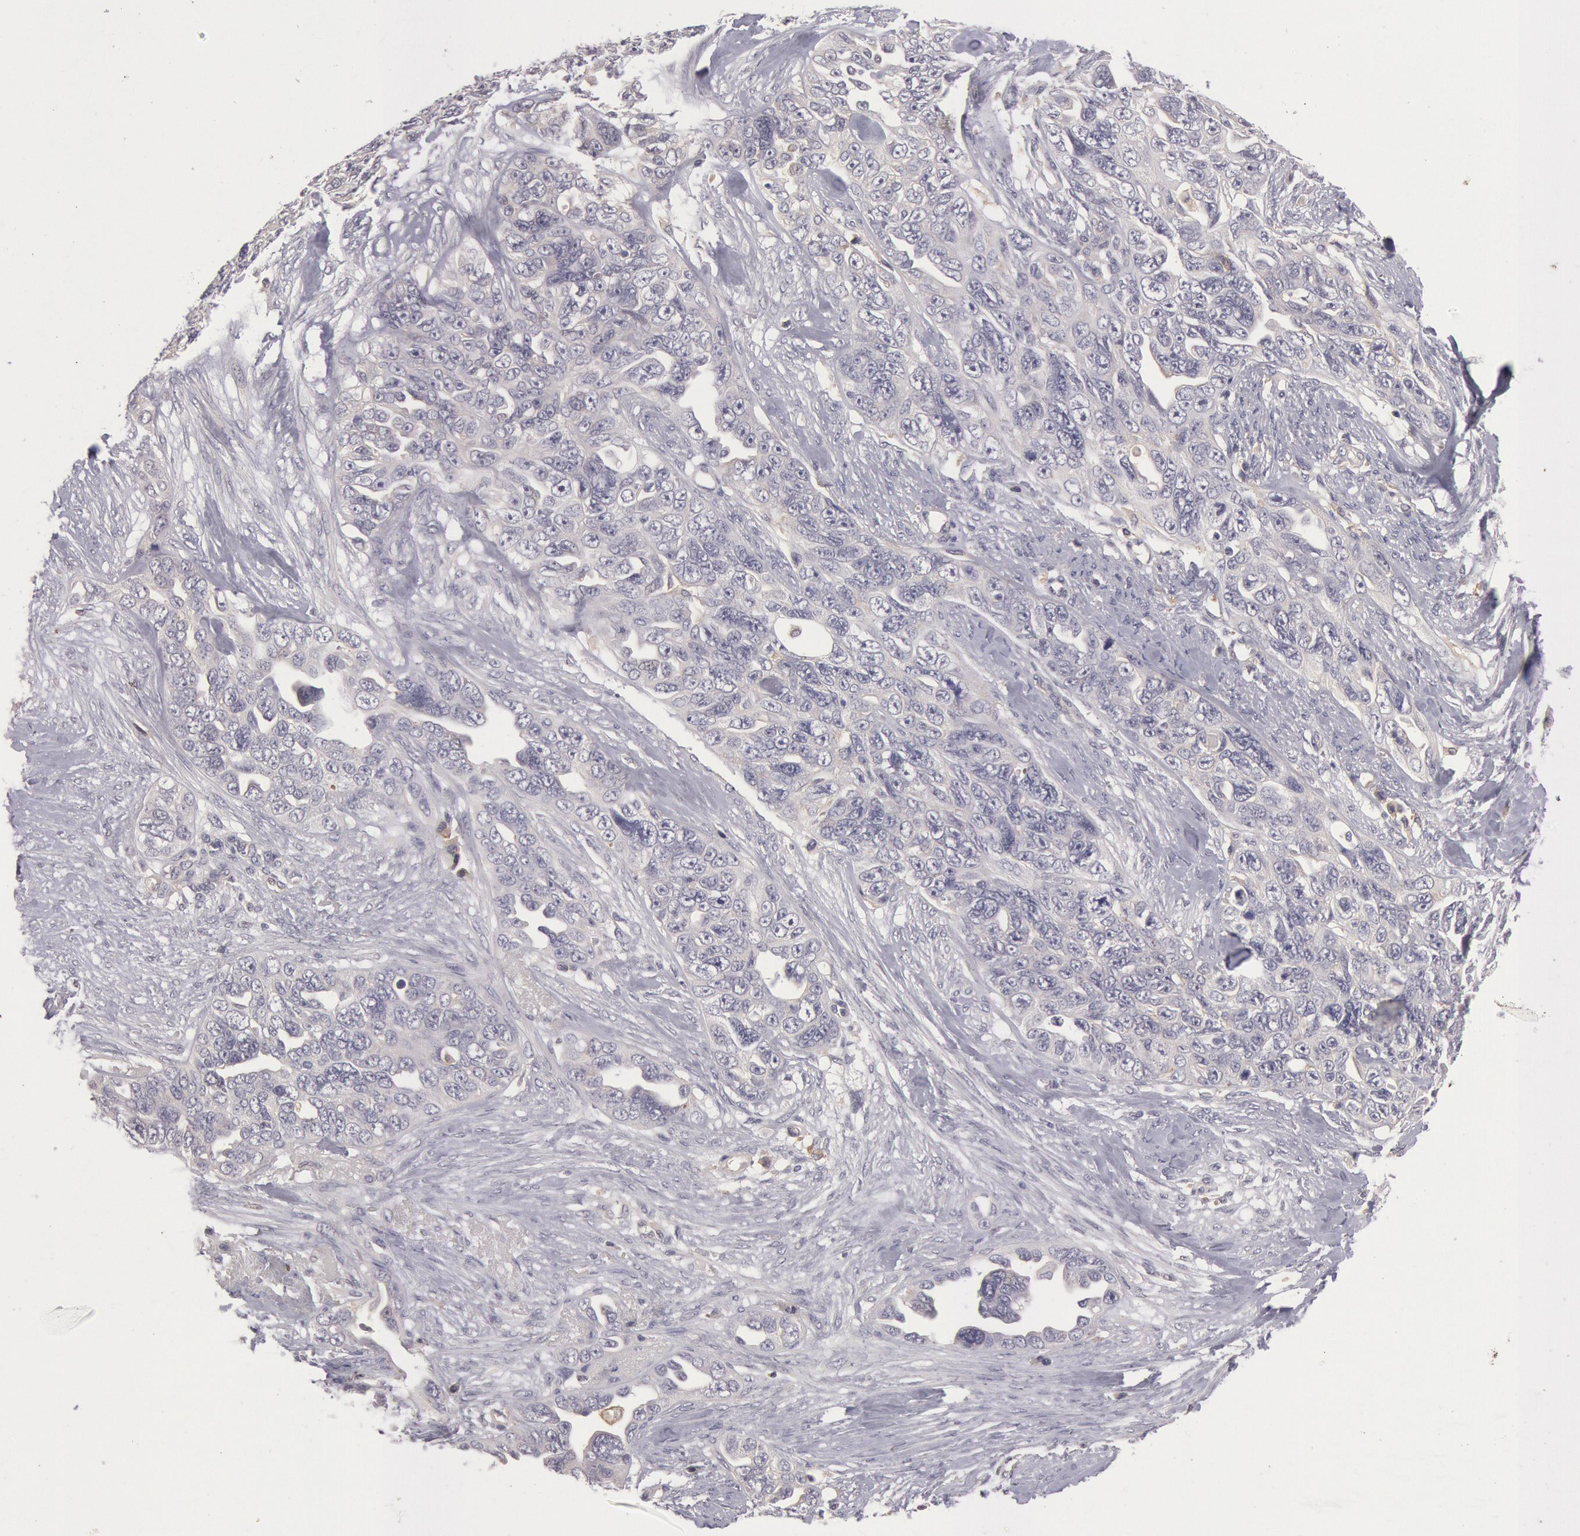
{"staining": {"intensity": "negative", "quantity": "none", "location": "none"}, "tissue": "ovarian cancer", "cell_type": "Tumor cells", "image_type": "cancer", "snomed": [{"axis": "morphology", "description": "Cystadenocarcinoma, serous, NOS"}, {"axis": "topography", "description": "Ovary"}], "caption": "Ovarian cancer stained for a protein using immunohistochemistry (IHC) displays no staining tumor cells.", "gene": "MYO5A", "patient": {"sex": "female", "age": 63}}